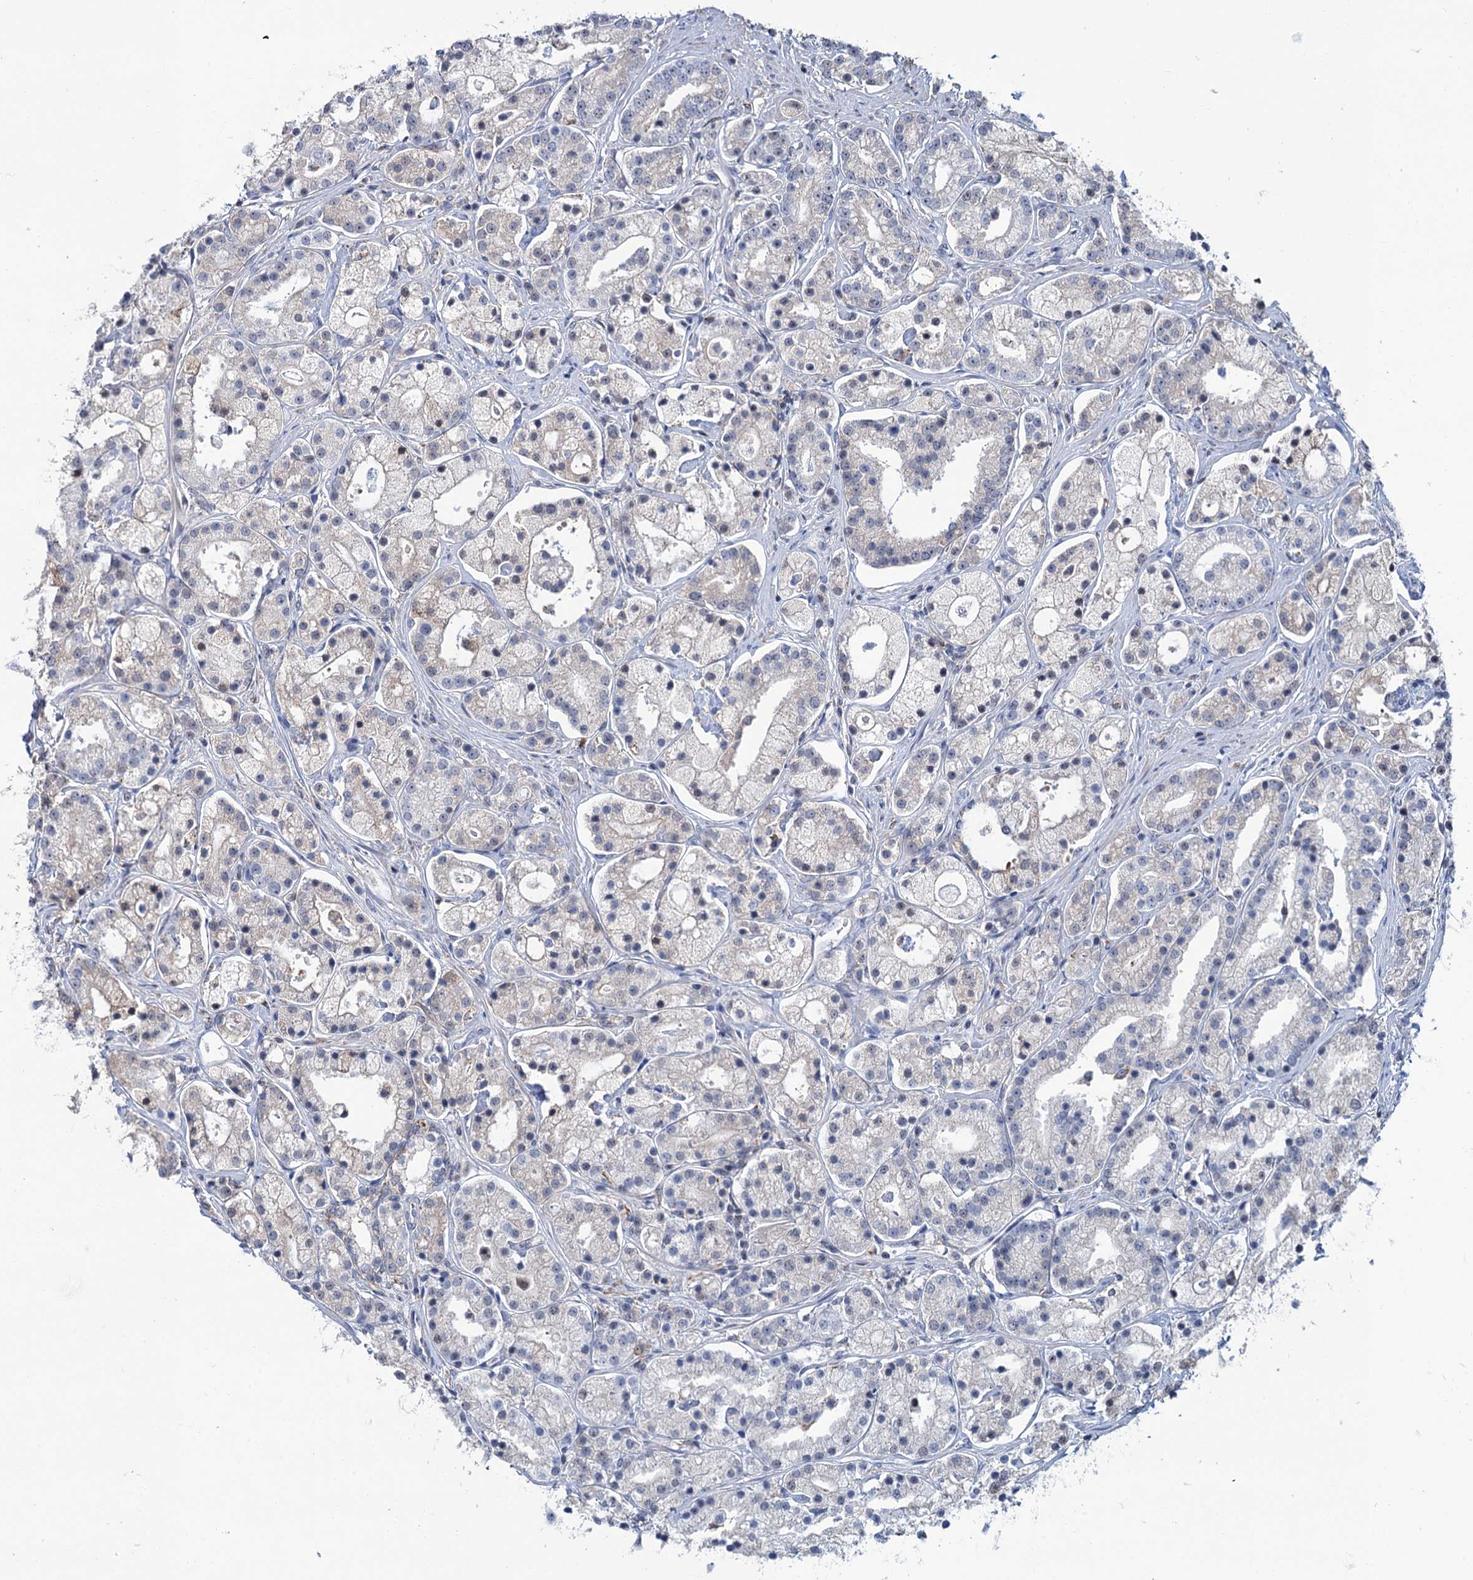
{"staining": {"intensity": "negative", "quantity": "none", "location": "none"}, "tissue": "prostate cancer", "cell_type": "Tumor cells", "image_type": "cancer", "snomed": [{"axis": "morphology", "description": "Adenocarcinoma, High grade"}, {"axis": "topography", "description": "Prostate"}], "caption": "This is an immunohistochemistry (IHC) histopathology image of human prostate adenocarcinoma (high-grade). There is no staining in tumor cells.", "gene": "LPIN1", "patient": {"sex": "male", "age": 69}}